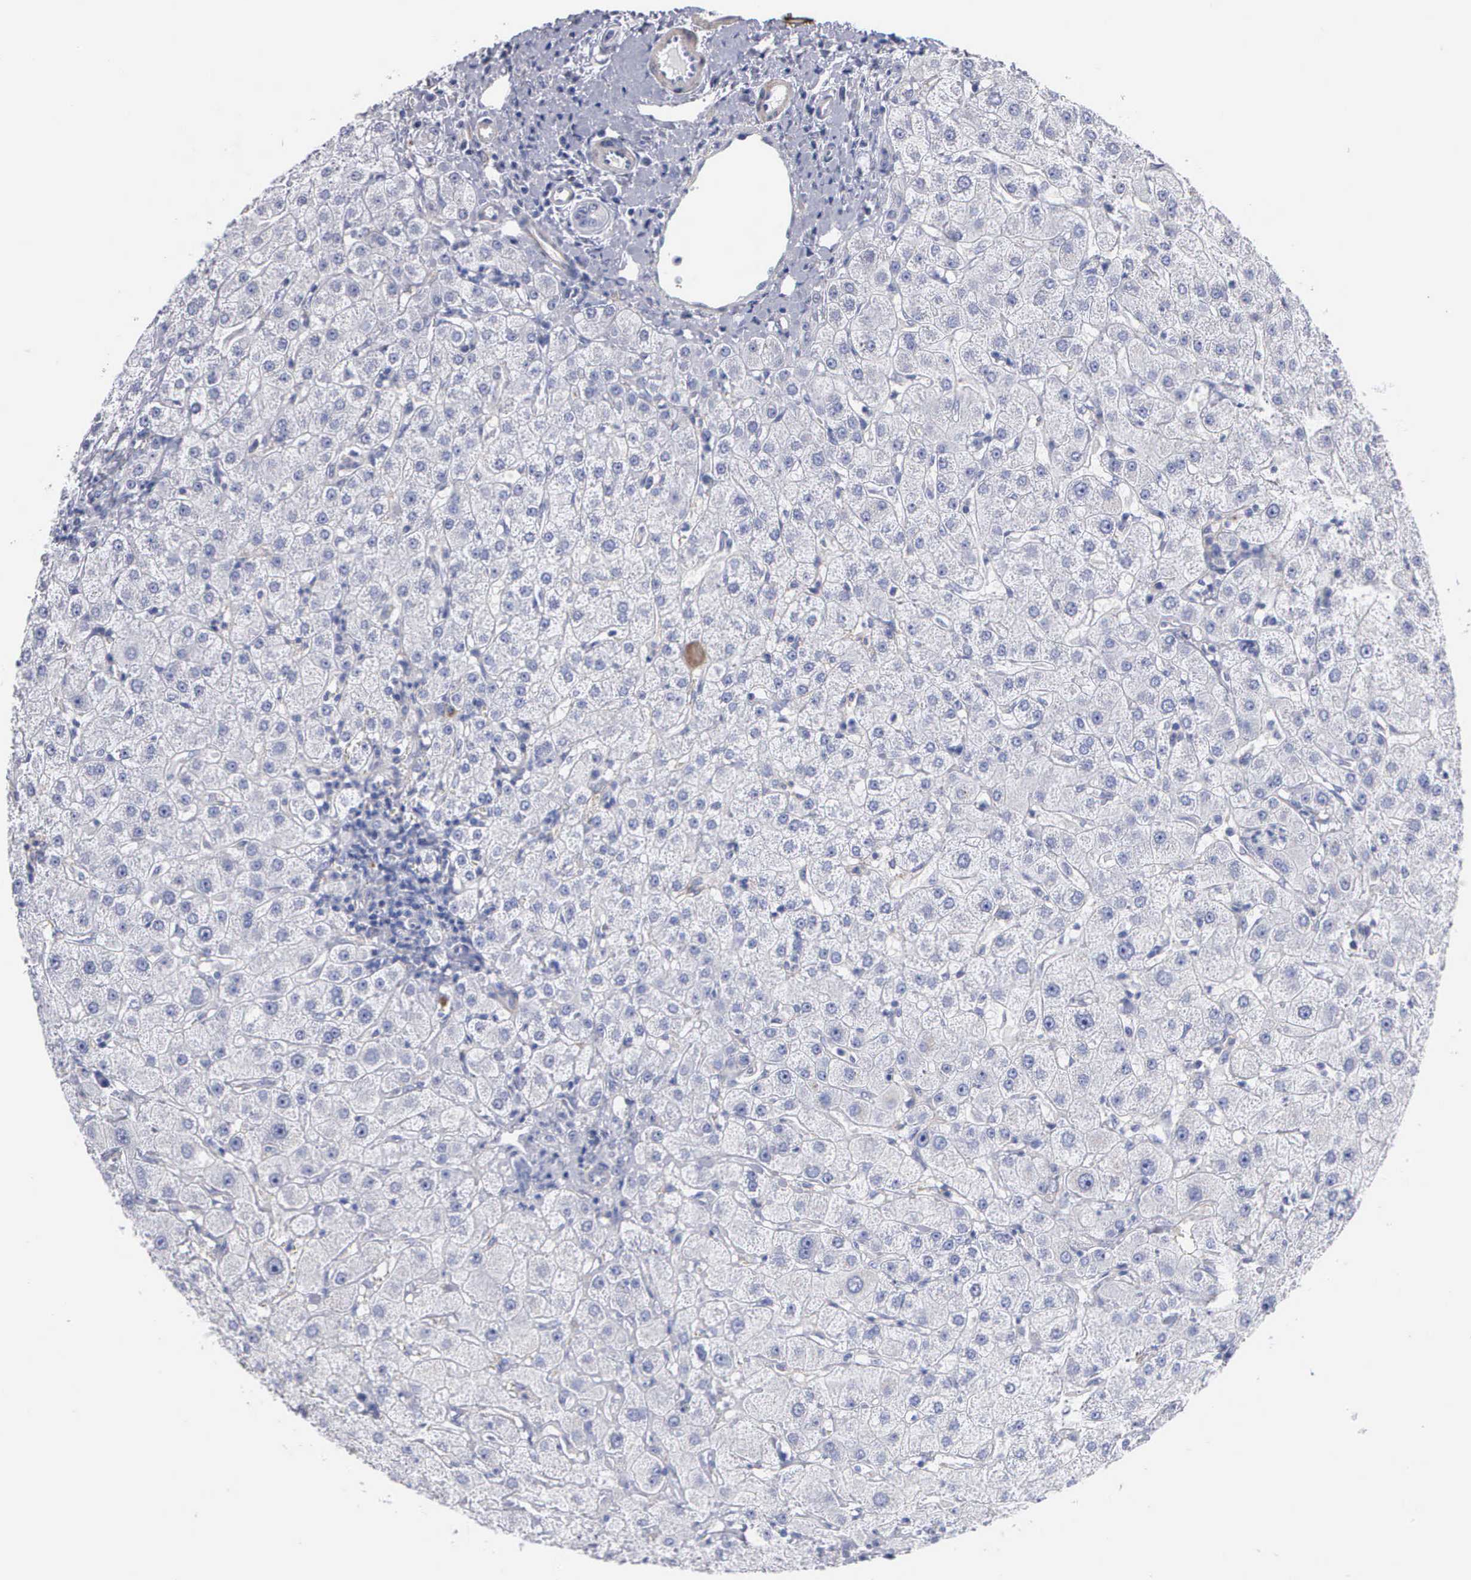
{"staining": {"intensity": "negative", "quantity": "none", "location": "none"}, "tissue": "liver", "cell_type": "Cholangiocytes", "image_type": "normal", "snomed": [{"axis": "morphology", "description": "Normal tissue, NOS"}, {"axis": "topography", "description": "Liver"}], "caption": "High power microscopy image of an IHC photomicrograph of benign liver, revealing no significant positivity in cholangiocytes. The staining was performed using DAB (3,3'-diaminobenzidine) to visualize the protein expression in brown, while the nuclei were stained in blue with hematoxylin (Magnification: 20x).", "gene": "ELFN2", "patient": {"sex": "female", "age": 79}}